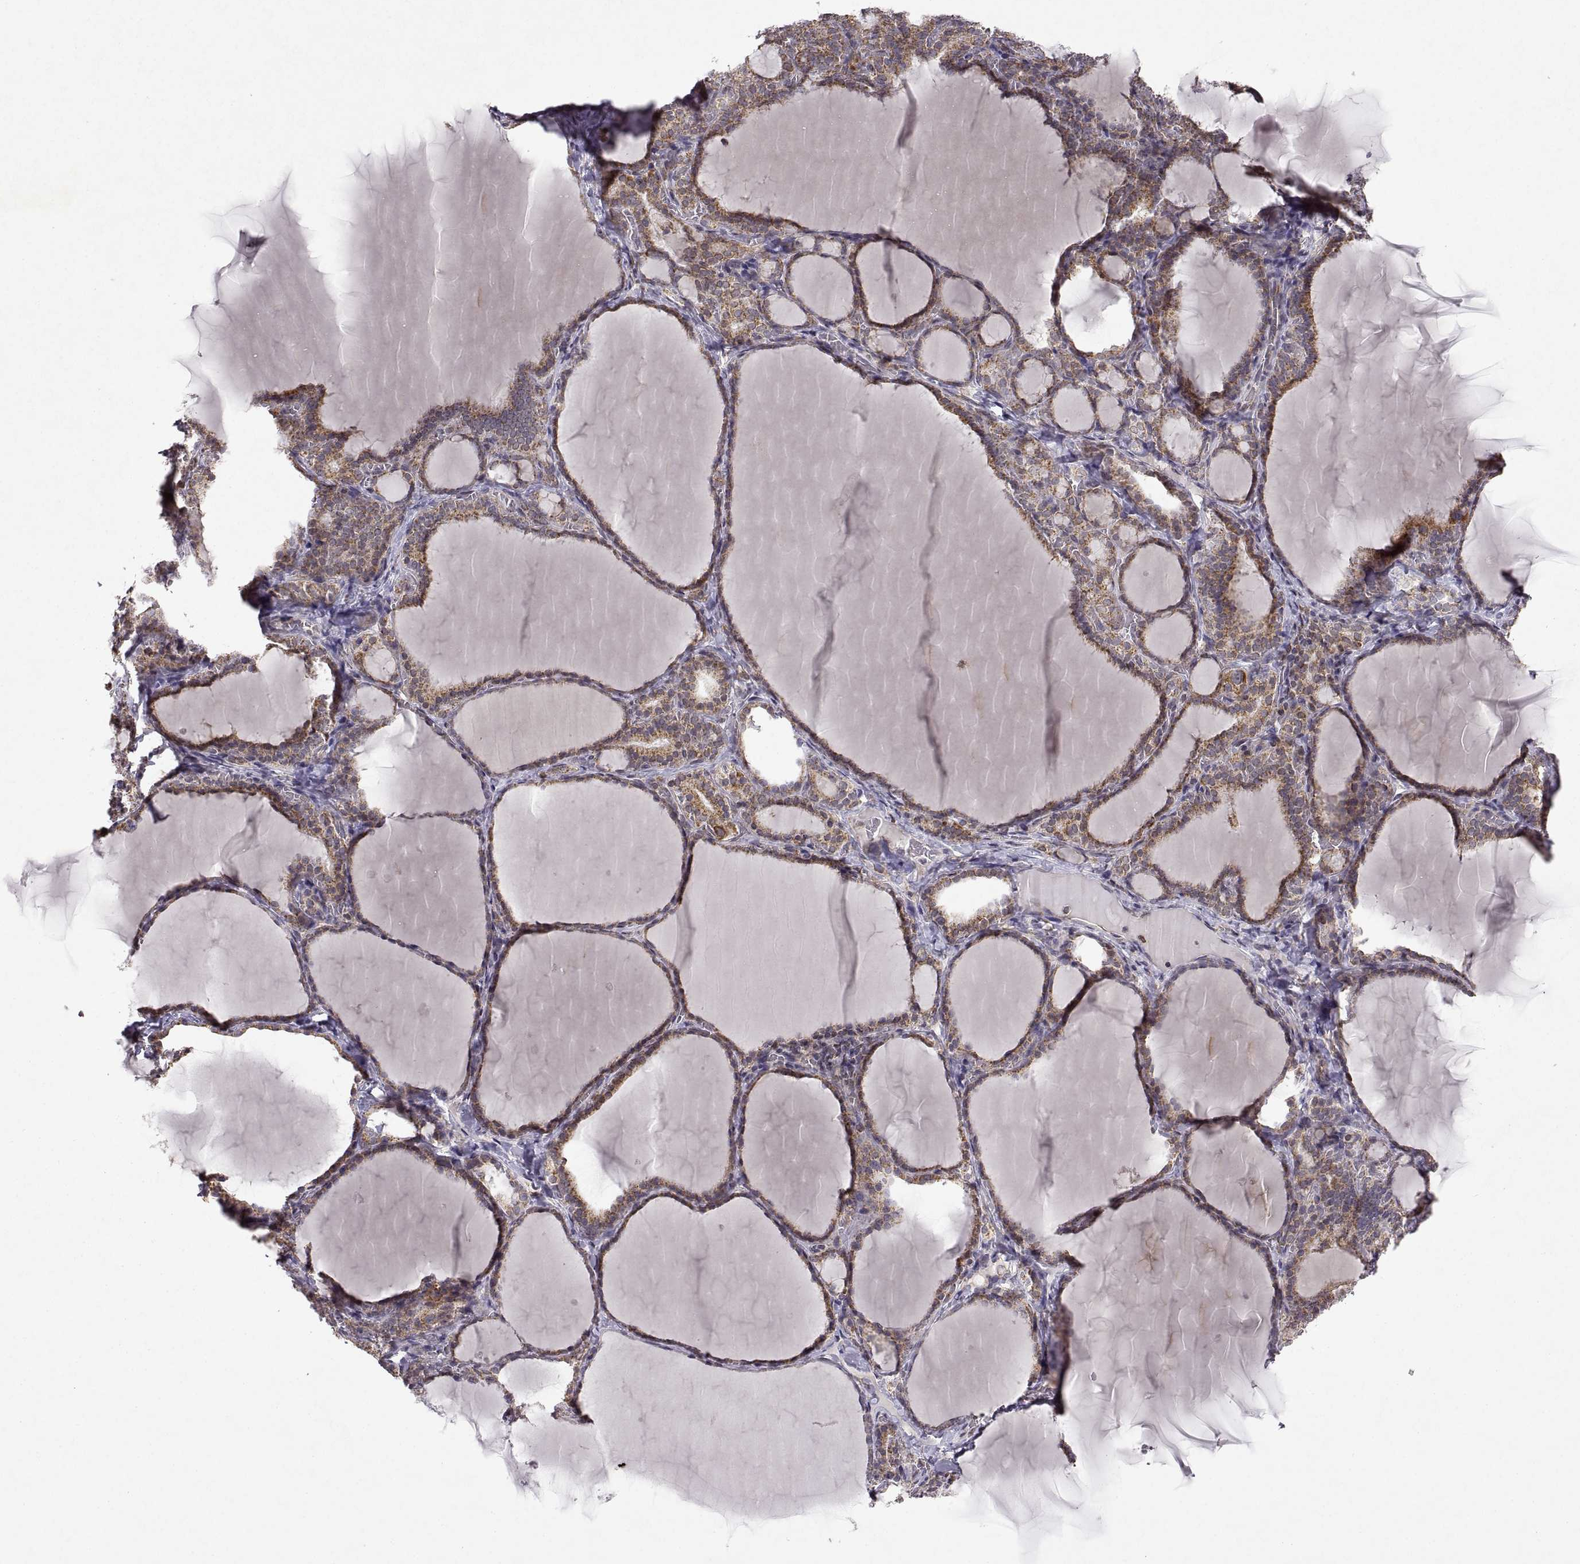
{"staining": {"intensity": "weak", "quantity": ">75%", "location": "cytoplasmic/membranous"}, "tissue": "thyroid gland", "cell_type": "Glandular cells", "image_type": "normal", "snomed": [{"axis": "morphology", "description": "Normal tissue, NOS"}, {"axis": "morphology", "description": "Hyperplasia, NOS"}, {"axis": "topography", "description": "Thyroid gland"}], "caption": "An immunohistochemistry (IHC) photomicrograph of benign tissue is shown. Protein staining in brown highlights weak cytoplasmic/membranous positivity in thyroid gland within glandular cells. (brown staining indicates protein expression, while blue staining denotes nuclei).", "gene": "MANBAL", "patient": {"sex": "female", "age": 27}}